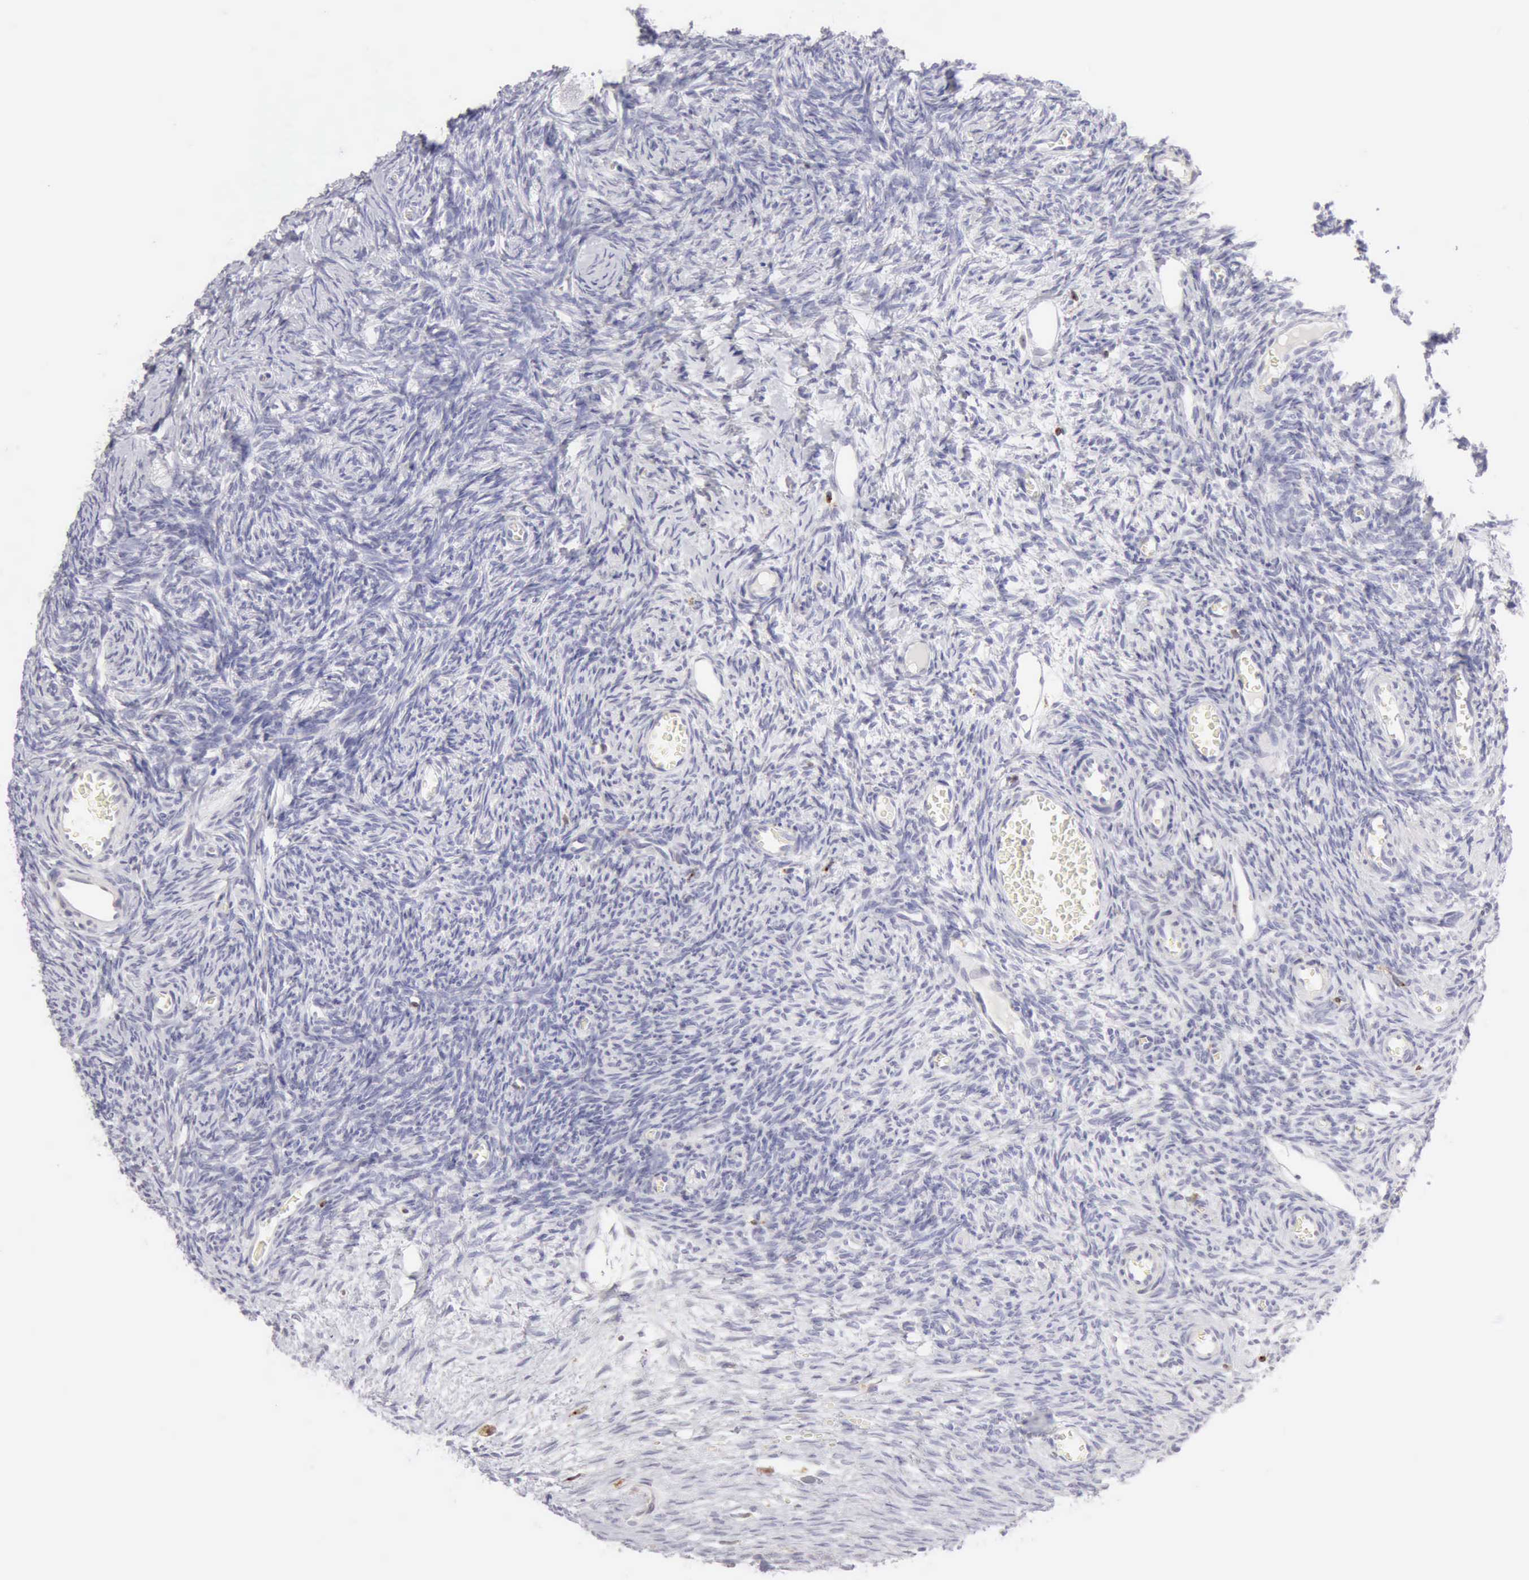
{"staining": {"intensity": "negative", "quantity": "none", "location": "none"}, "tissue": "ovary", "cell_type": "Follicle cells", "image_type": "normal", "snomed": [{"axis": "morphology", "description": "Normal tissue, NOS"}, {"axis": "topography", "description": "Ovary"}], "caption": "Normal ovary was stained to show a protein in brown. There is no significant staining in follicle cells. (Immunohistochemistry (ihc), brightfield microscopy, high magnification).", "gene": "RNASE1", "patient": {"sex": "female", "age": 27}}